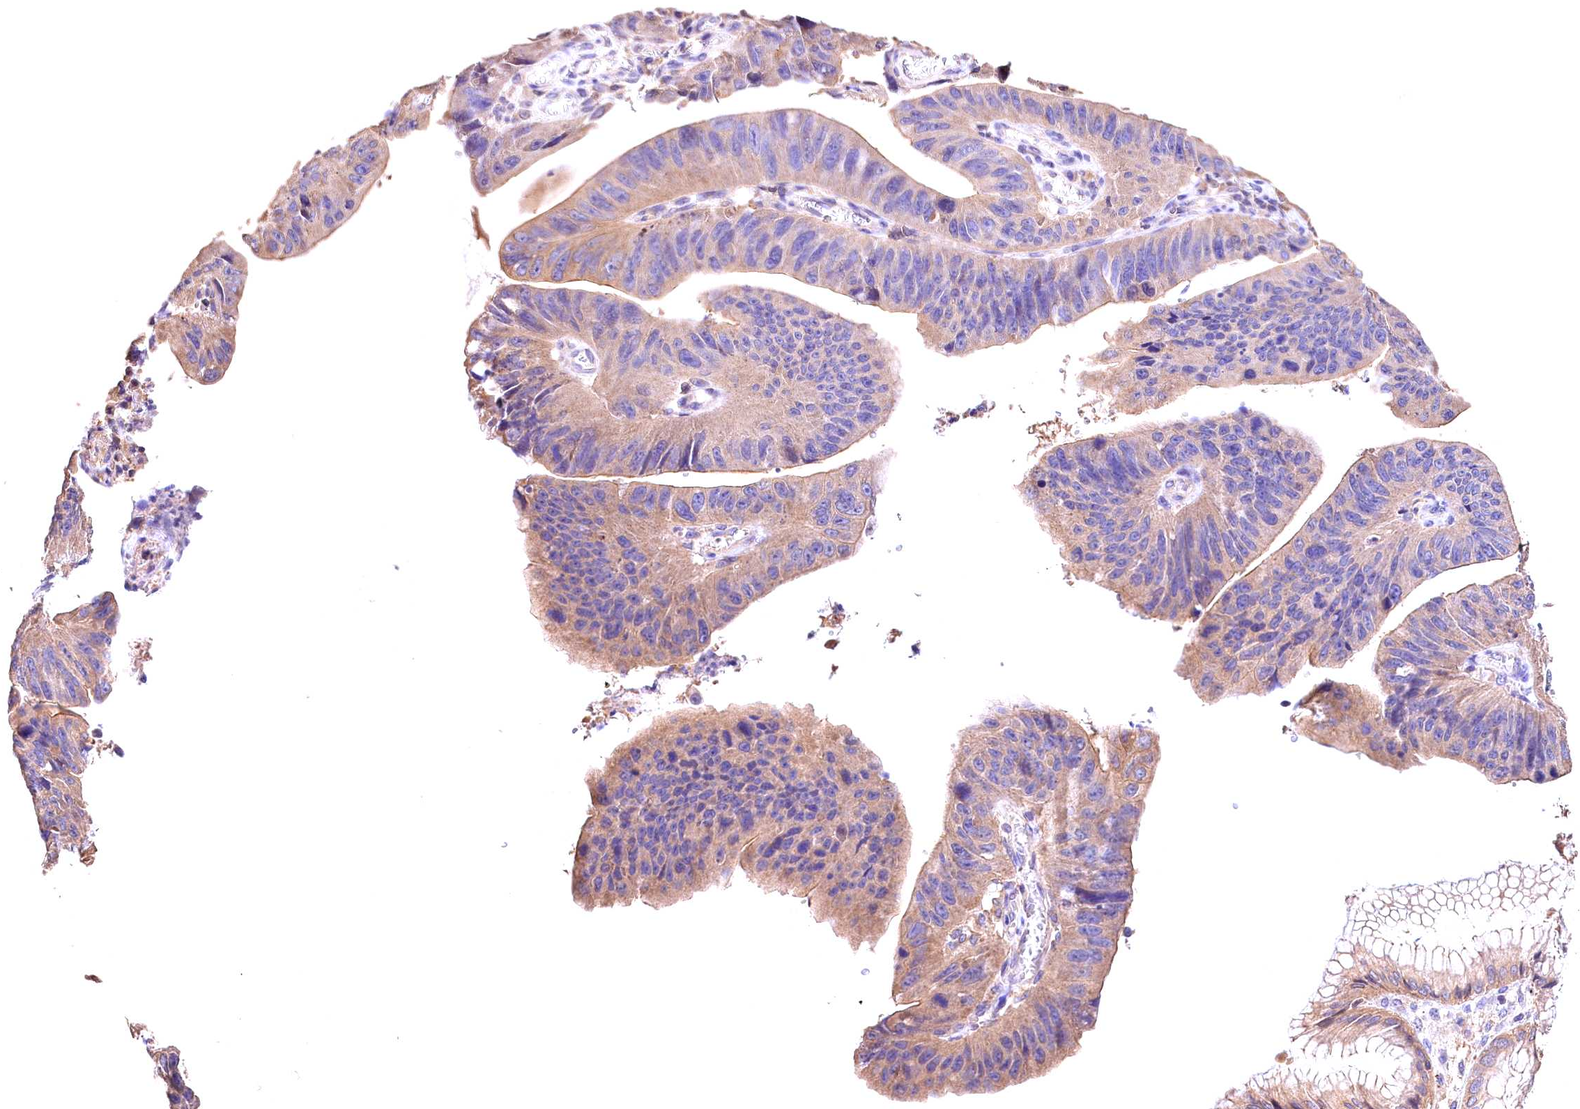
{"staining": {"intensity": "weak", "quantity": ">75%", "location": "cytoplasmic/membranous"}, "tissue": "stomach cancer", "cell_type": "Tumor cells", "image_type": "cancer", "snomed": [{"axis": "morphology", "description": "Adenocarcinoma, NOS"}, {"axis": "topography", "description": "Stomach"}], "caption": "An IHC image of tumor tissue is shown. Protein staining in brown labels weak cytoplasmic/membranous positivity in stomach adenocarcinoma within tumor cells. The staining was performed using DAB to visualize the protein expression in brown, while the nuclei were stained in blue with hematoxylin (Magnification: 20x).", "gene": "OAS3", "patient": {"sex": "male", "age": 59}}